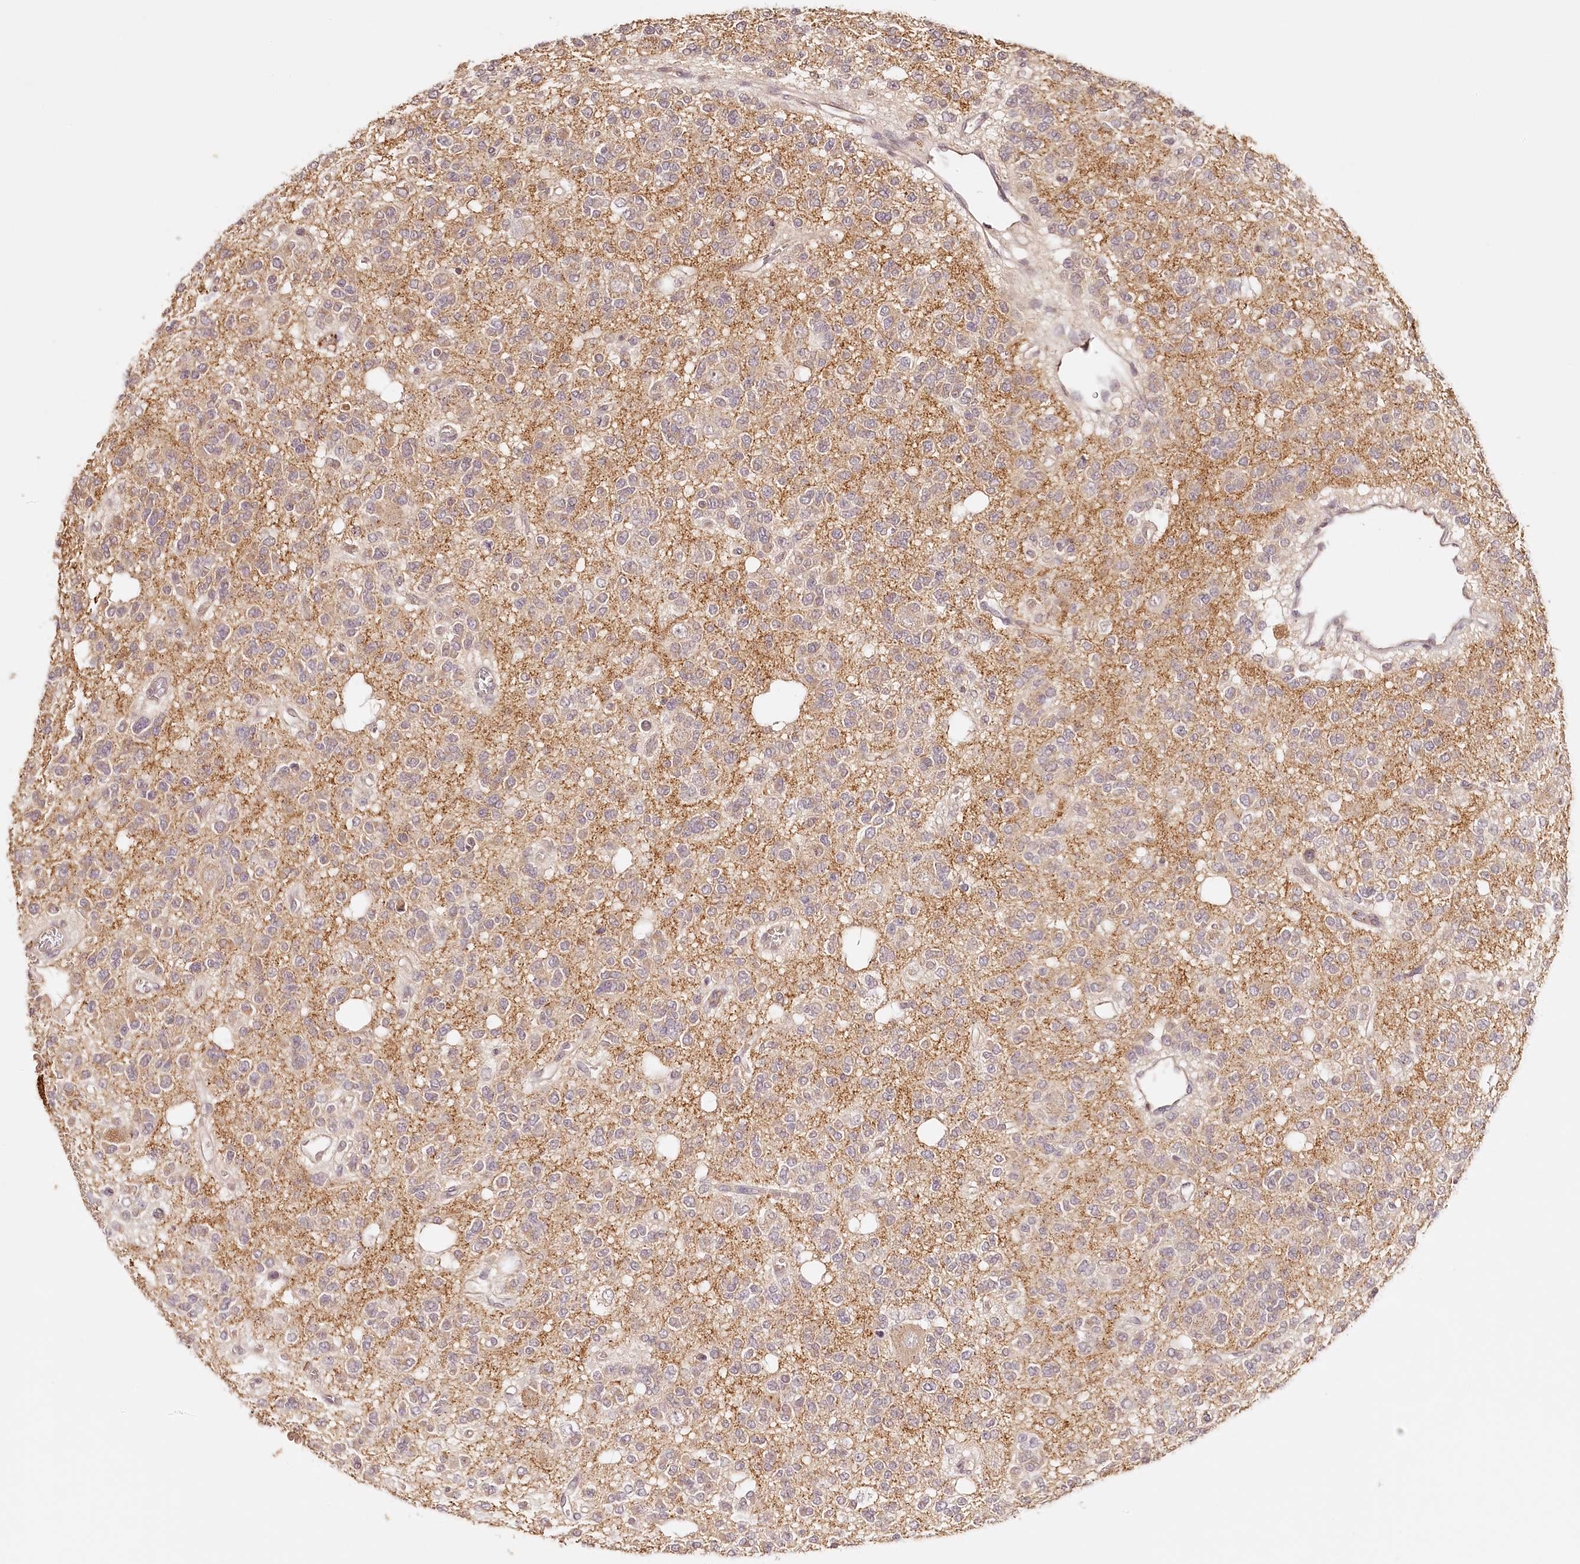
{"staining": {"intensity": "negative", "quantity": "none", "location": "none"}, "tissue": "glioma", "cell_type": "Tumor cells", "image_type": "cancer", "snomed": [{"axis": "morphology", "description": "Glioma, malignant, Low grade"}, {"axis": "topography", "description": "Brain"}], "caption": "This is an immunohistochemistry (IHC) micrograph of human malignant low-grade glioma. There is no positivity in tumor cells.", "gene": "SYNGR1", "patient": {"sex": "male", "age": 38}}